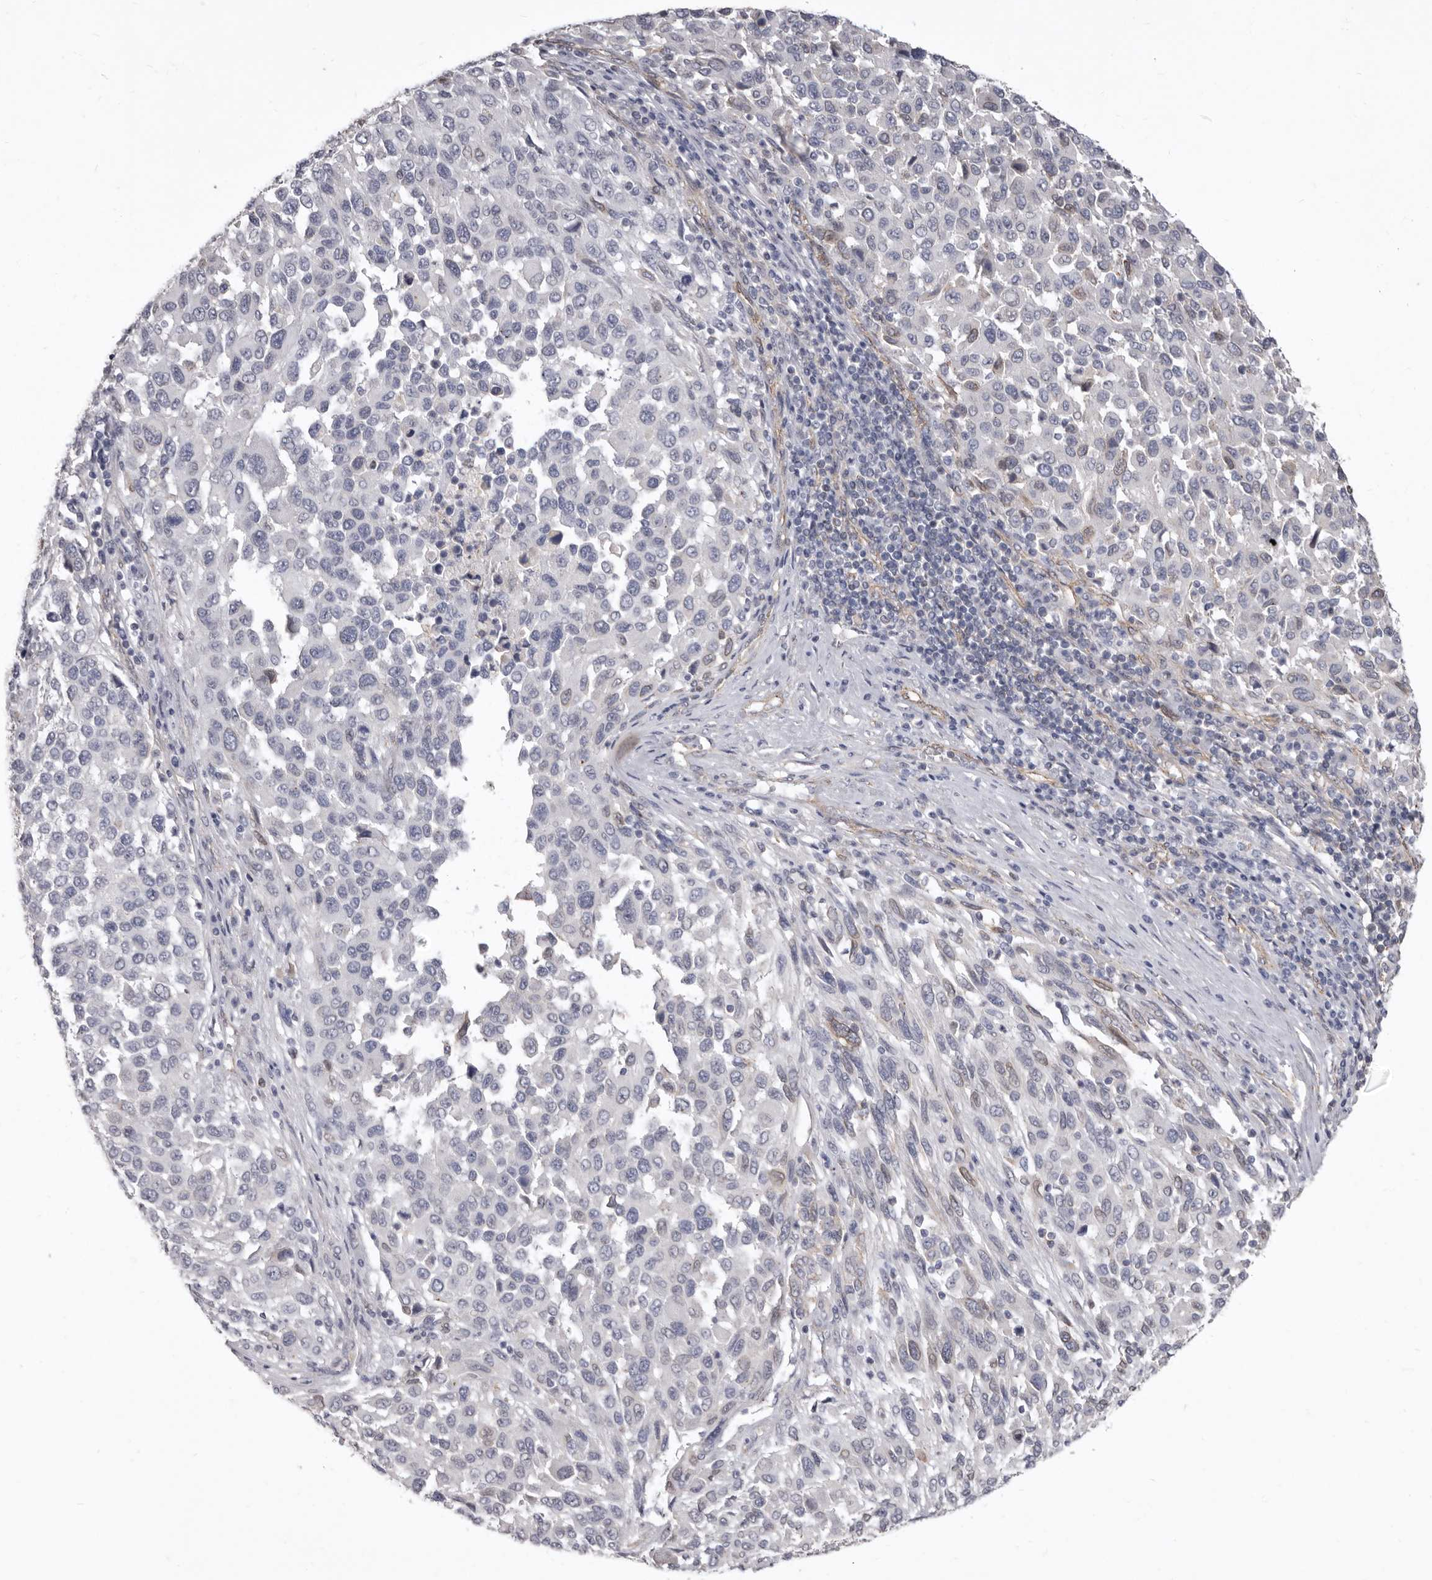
{"staining": {"intensity": "negative", "quantity": "none", "location": "none"}, "tissue": "melanoma", "cell_type": "Tumor cells", "image_type": "cancer", "snomed": [{"axis": "morphology", "description": "Malignant melanoma, Metastatic site"}, {"axis": "topography", "description": "Lymph node"}], "caption": "Tumor cells are negative for protein expression in human melanoma. (Brightfield microscopy of DAB IHC at high magnification).", "gene": "P2RX6", "patient": {"sex": "male", "age": 61}}